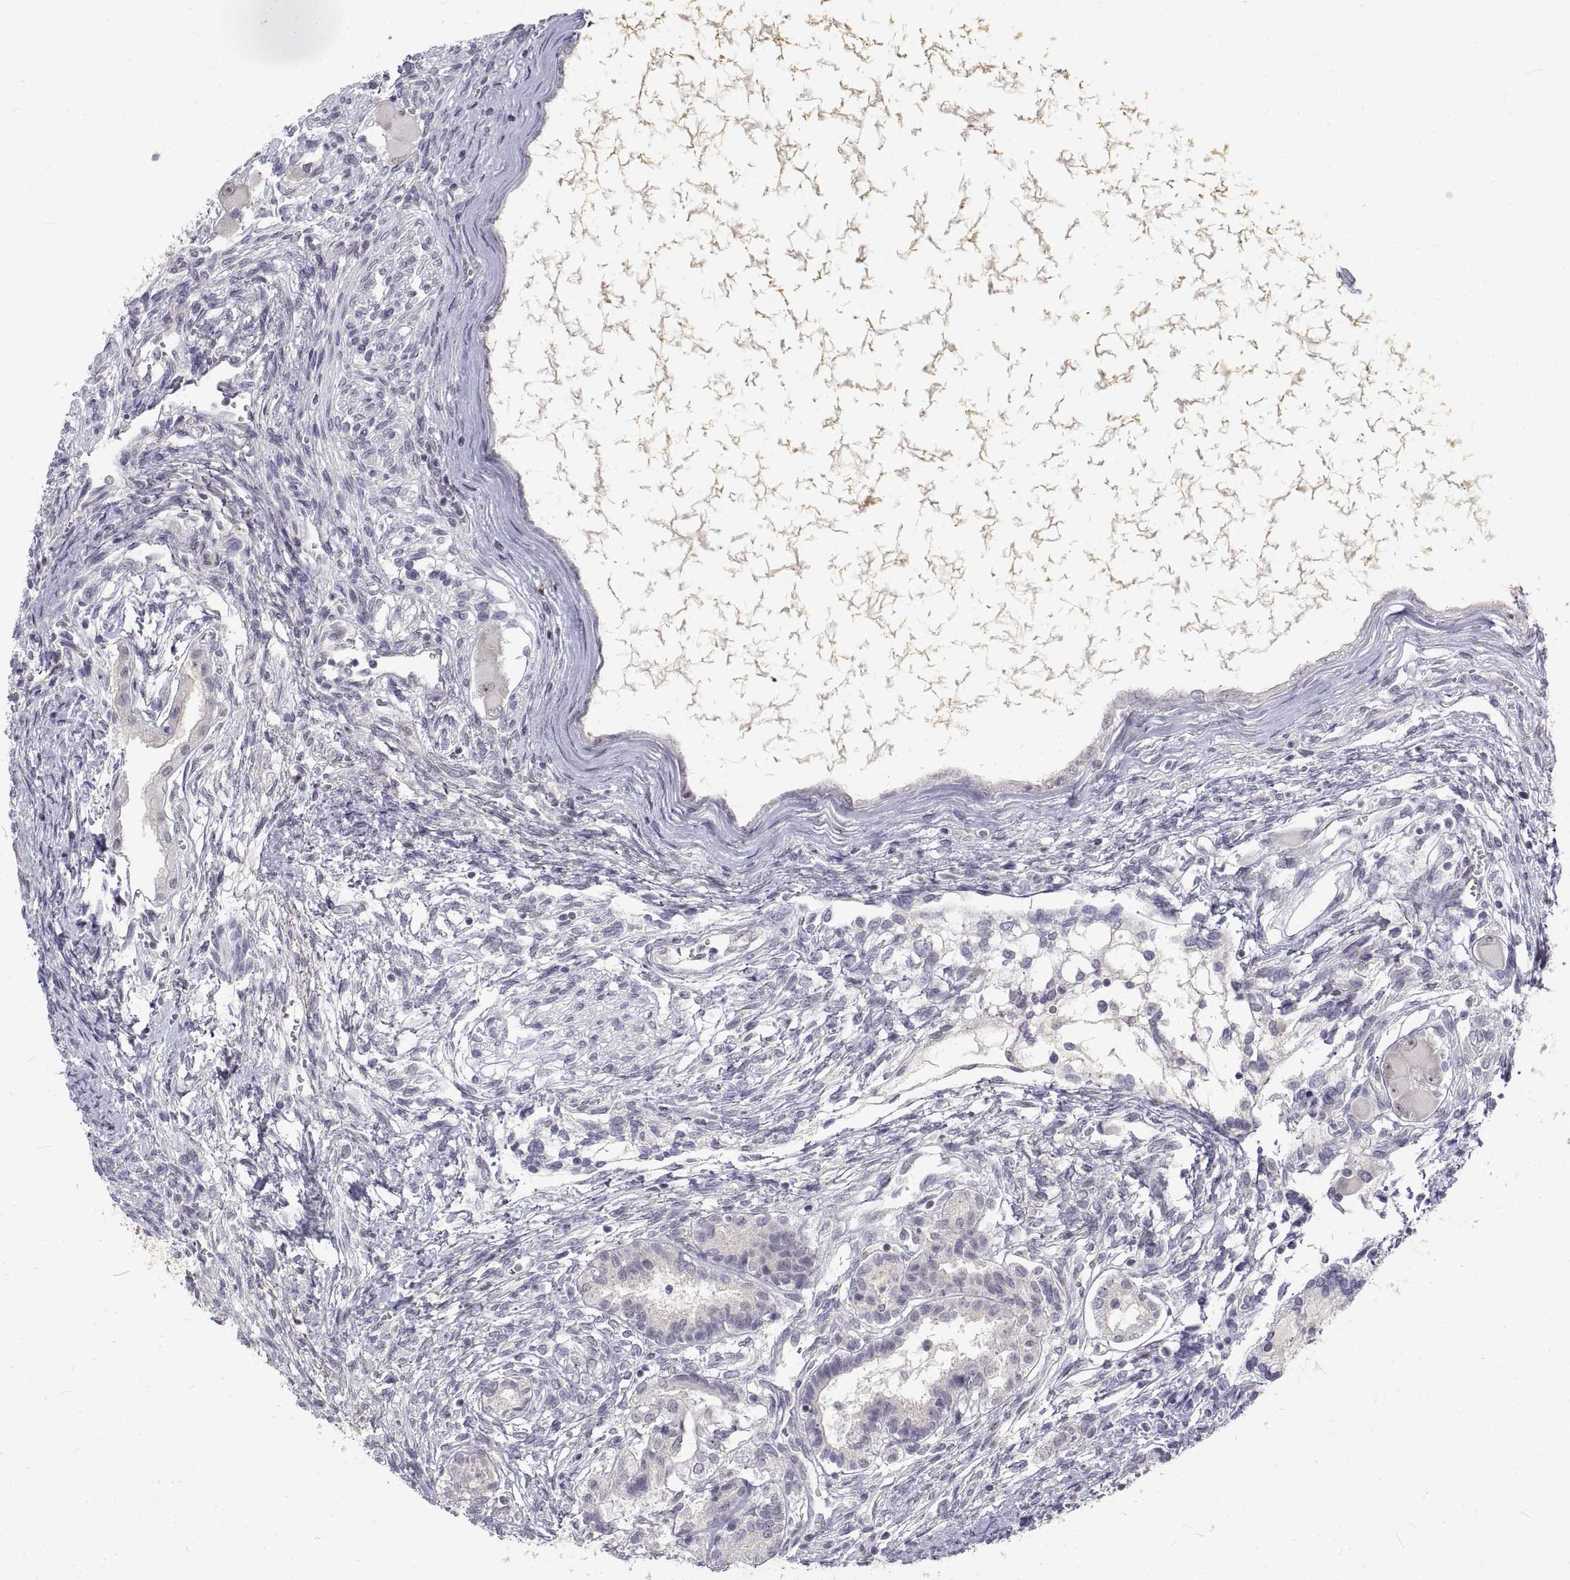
{"staining": {"intensity": "negative", "quantity": "none", "location": "none"}, "tissue": "testis cancer", "cell_type": "Tumor cells", "image_type": "cancer", "snomed": [{"axis": "morphology", "description": "Carcinoma, Embryonal, NOS"}, {"axis": "topography", "description": "Testis"}], "caption": "Photomicrograph shows no significant protein expression in tumor cells of testis cancer.", "gene": "ANO2", "patient": {"sex": "male", "age": 37}}